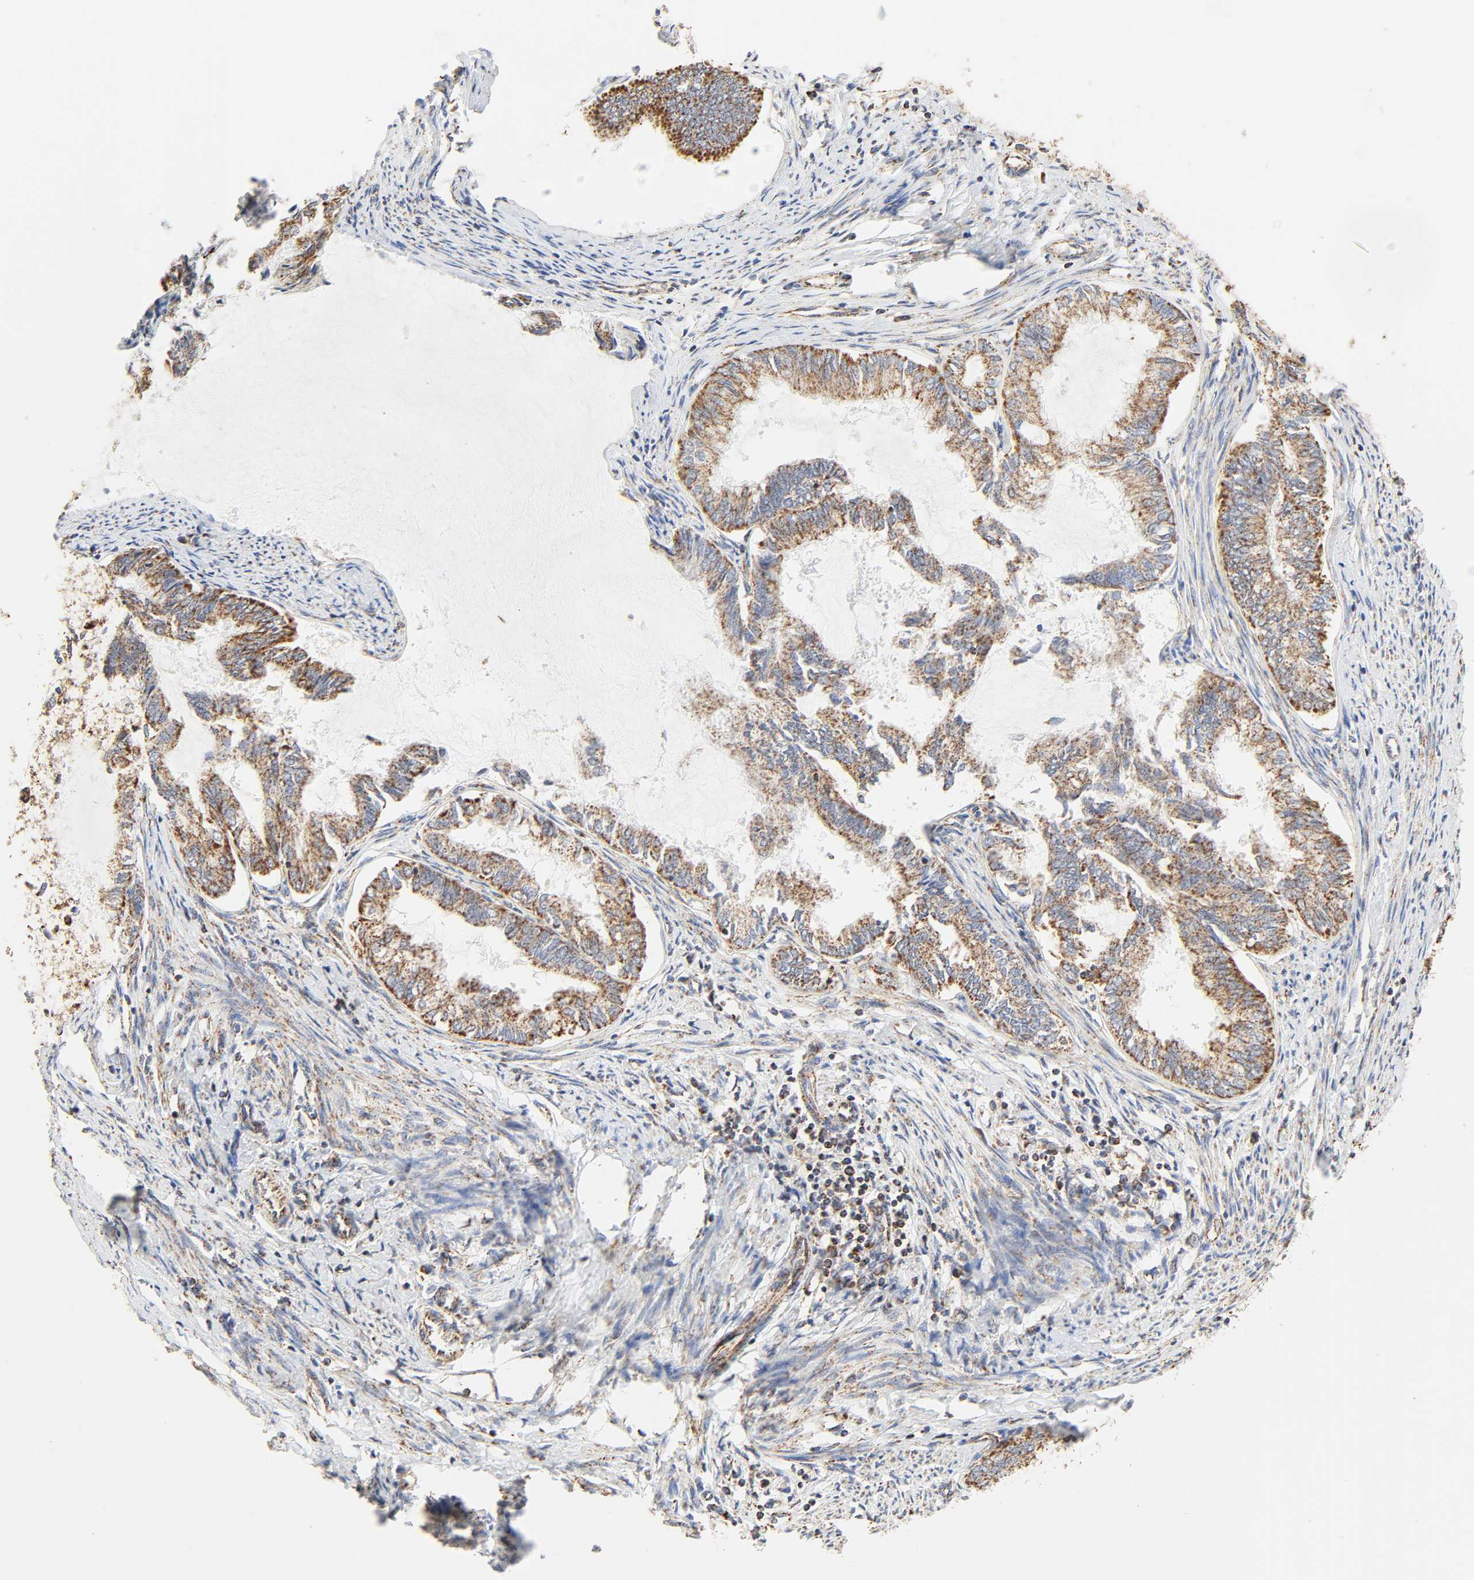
{"staining": {"intensity": "strong", "quantity": ">75%", "location": "cytoplasmic/membranous"}, "tissue": "endometrial cancer", "cell_type": "Tumor cells", "image_type": "cancer", "snomed": [{"axis": "morphology", "description": "Adenocarcinoma, NOS"}, {"axis": "topography", "description": "Endometrium"}], "caption": "Human adenocarcinoma (endometrial) stained with a brown dye exhibits strong cytoplasmic/membranous positive staining in approximately >75% of tumor cells.", "gene": "ZMAT5", "patient": {"sex": "female", "age": 86}}